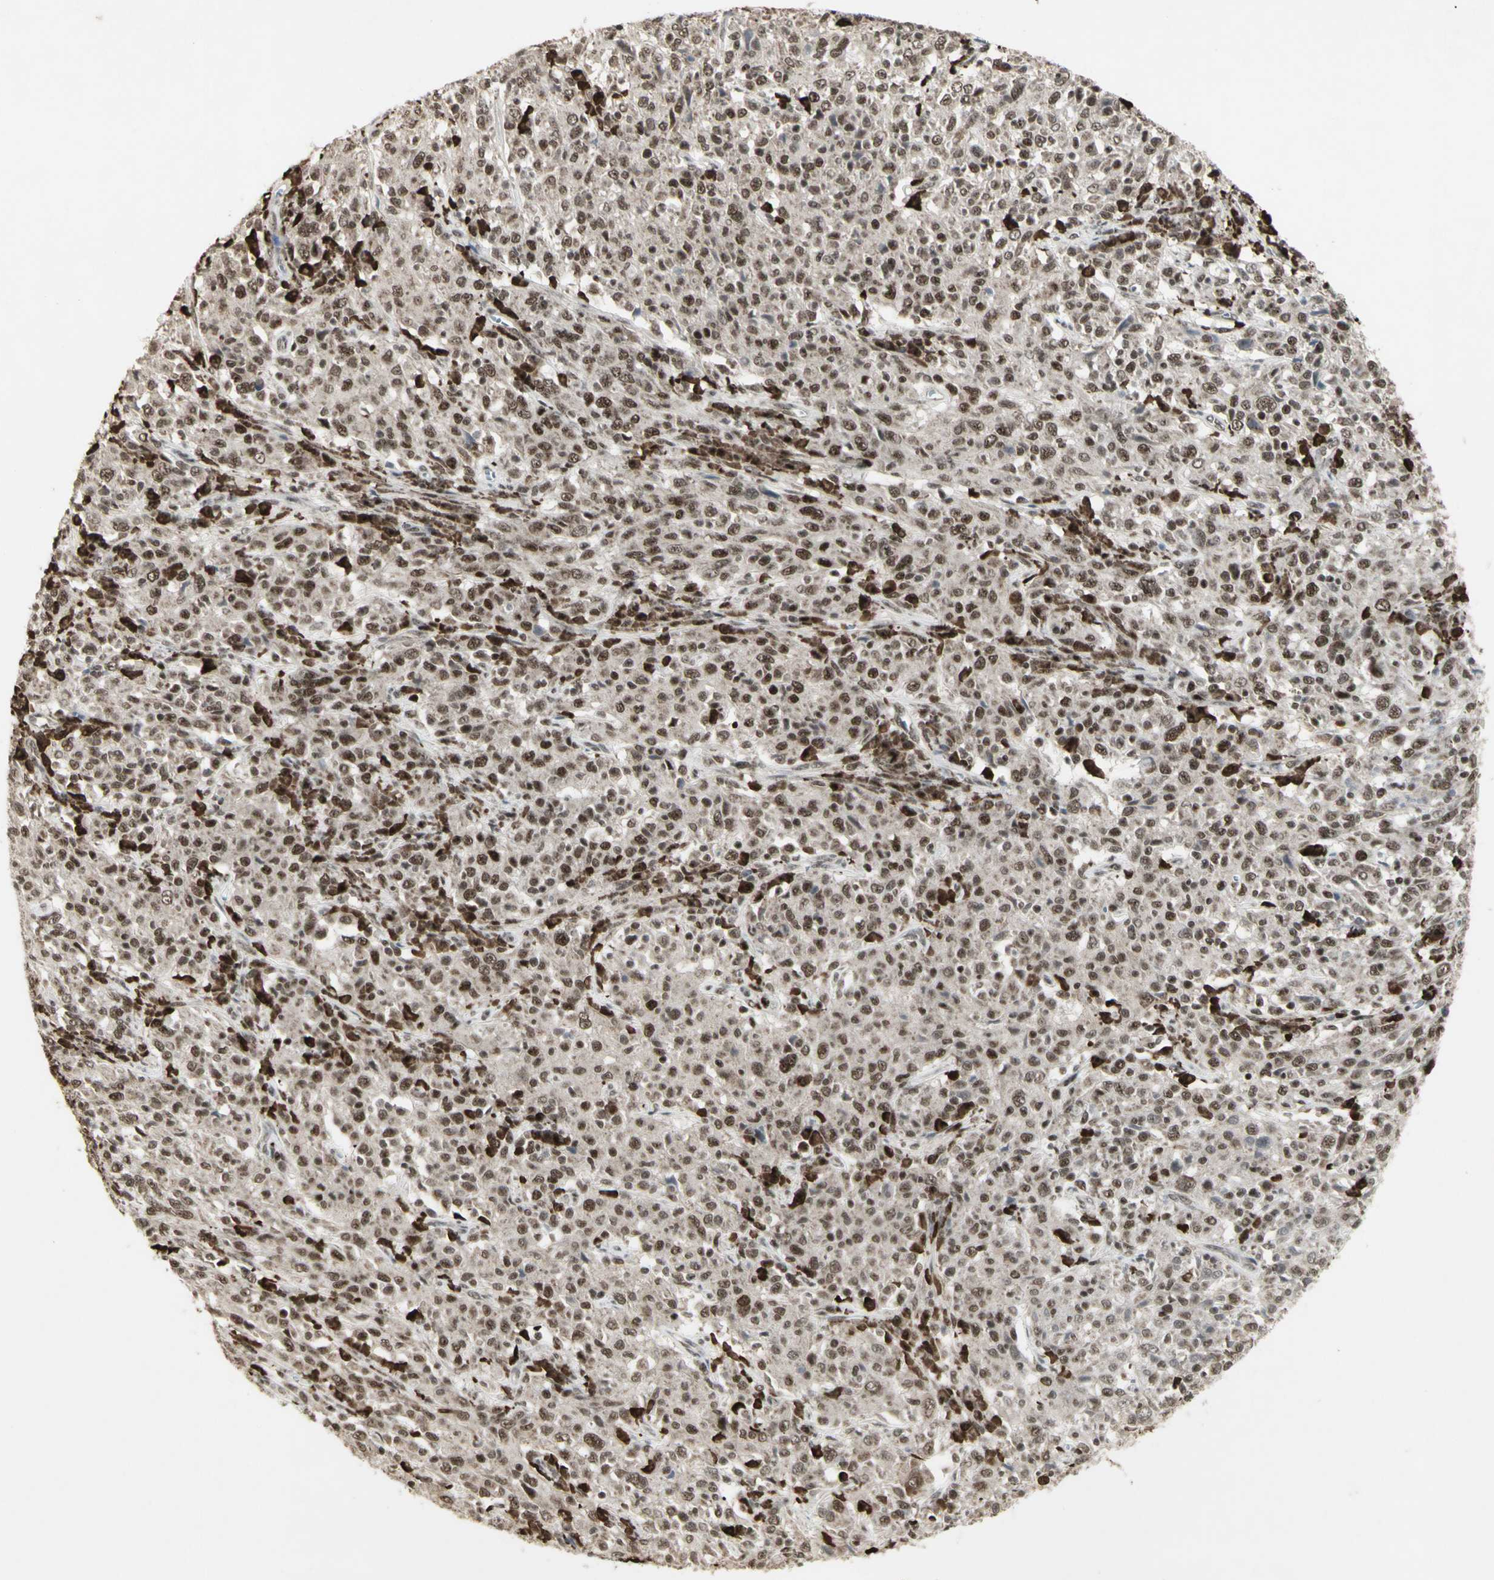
{"staining": {"intensity": "moderate", "quantity": ">75%", "location": "cytoplasmic/membranous,nuclear"}, "tissue": "cervical cancer", "cell_type": "Tumor cells", "image_type": "cancer", "snomed": [{"axis": "morphology", "description": "Squamous cell carcinoma, NOS"}, {"axis": "topography", "description": "Cervix"}], "caption": "Protein staining demonstrates moderate cytoplasmic/membranous and nuclear positivity in about >75% of tumor cells in cervical cancer.", "gene": "CCNT1", "patient": {"sex": "female", "age": 46}}